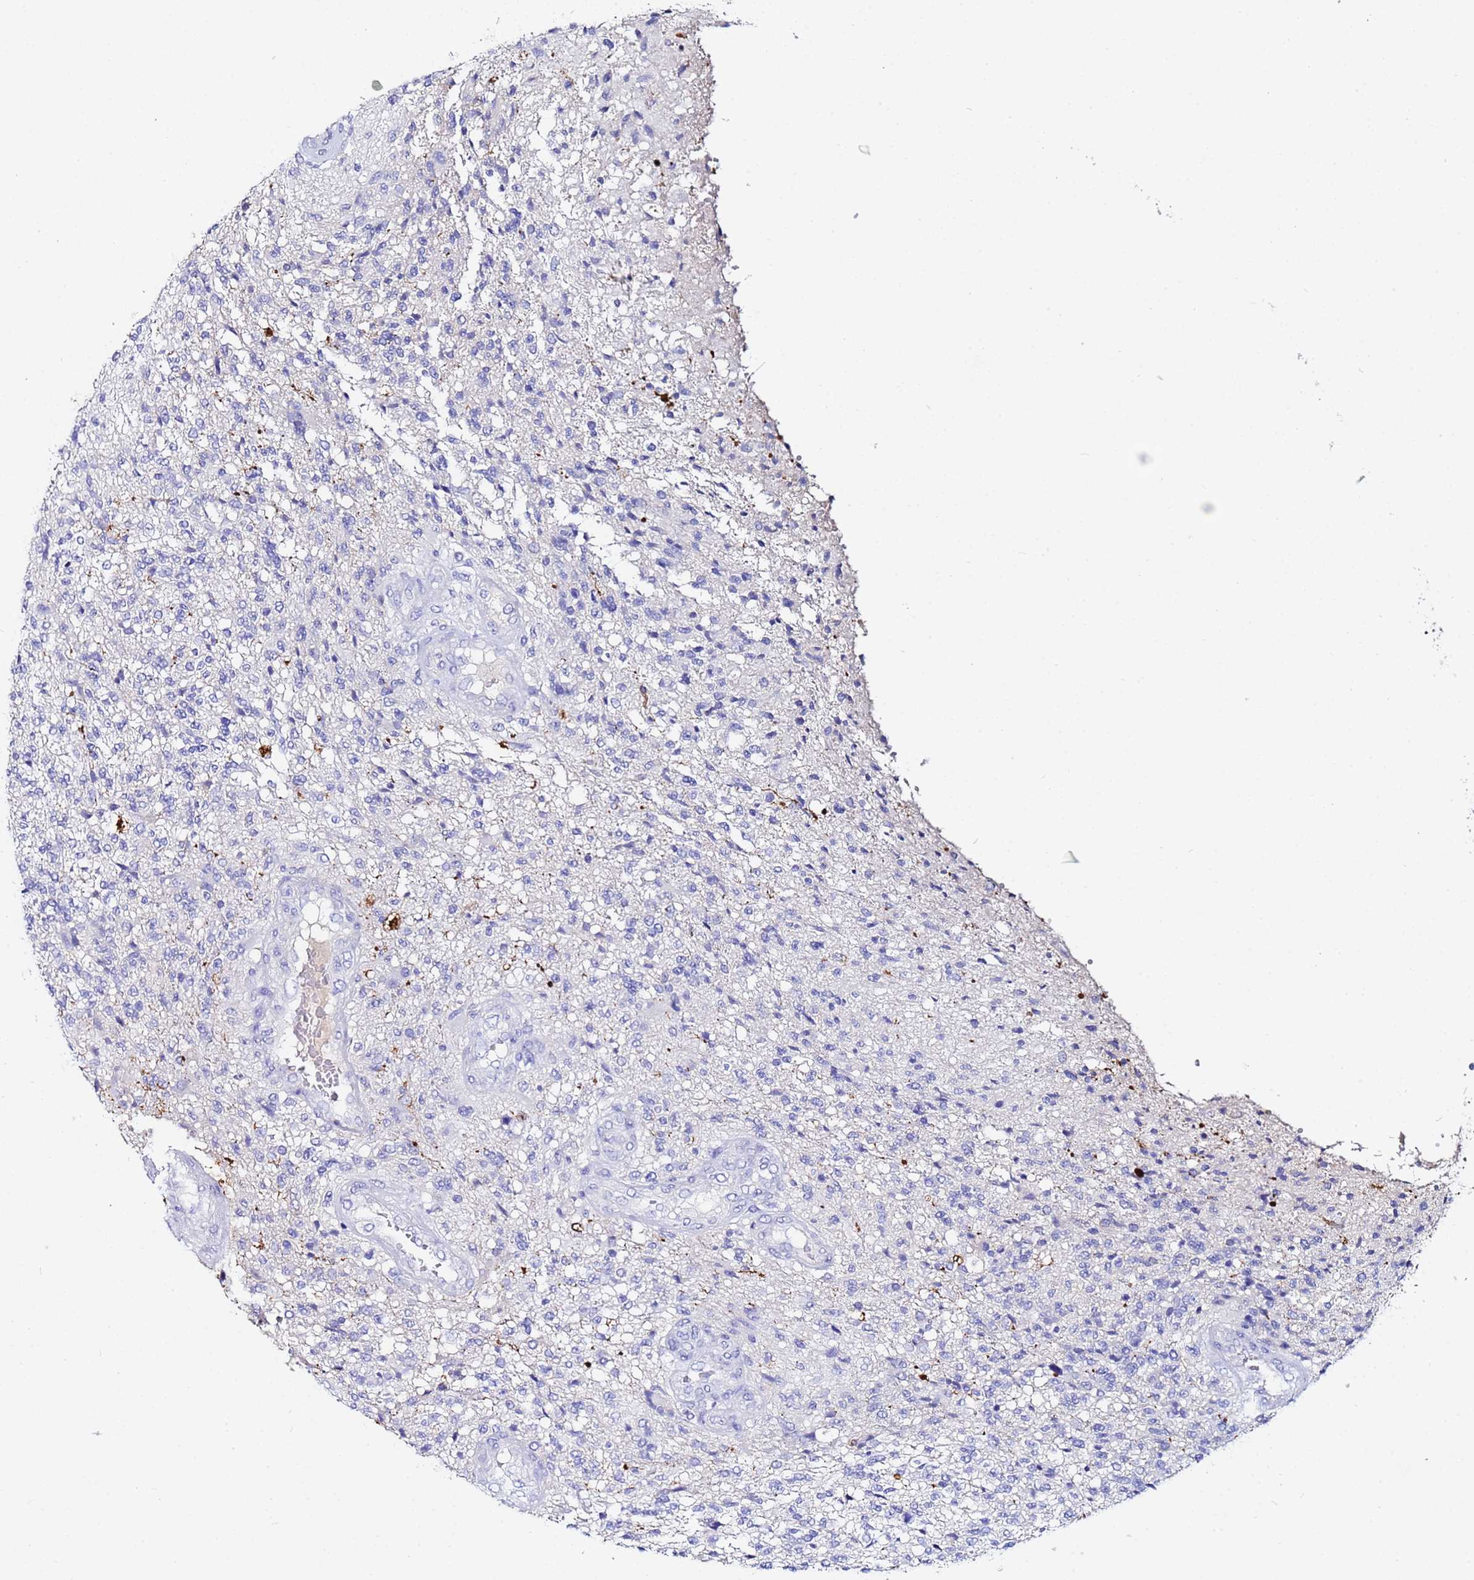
{"staining": {"intensity": "negative", "quantity": "none", "location": "none"}, "tissue": "glioma", "cell_type": "Tumor cells", "image_type": "cancer", "snomed": [{"axis": "morphology", "description": "Glioma, malignant, High grade"}, {"axis": "topography", "description": "Brain"}], "caption": "High magnification brightfield microscopy of high-grade glioma (malignant) stained with DAB (brown) and counterstained with hematoxylin (blue): tumor cells show no significant expression.", "gene": "TUBAL3", "patient": {"sex": "male", "age": 56}}